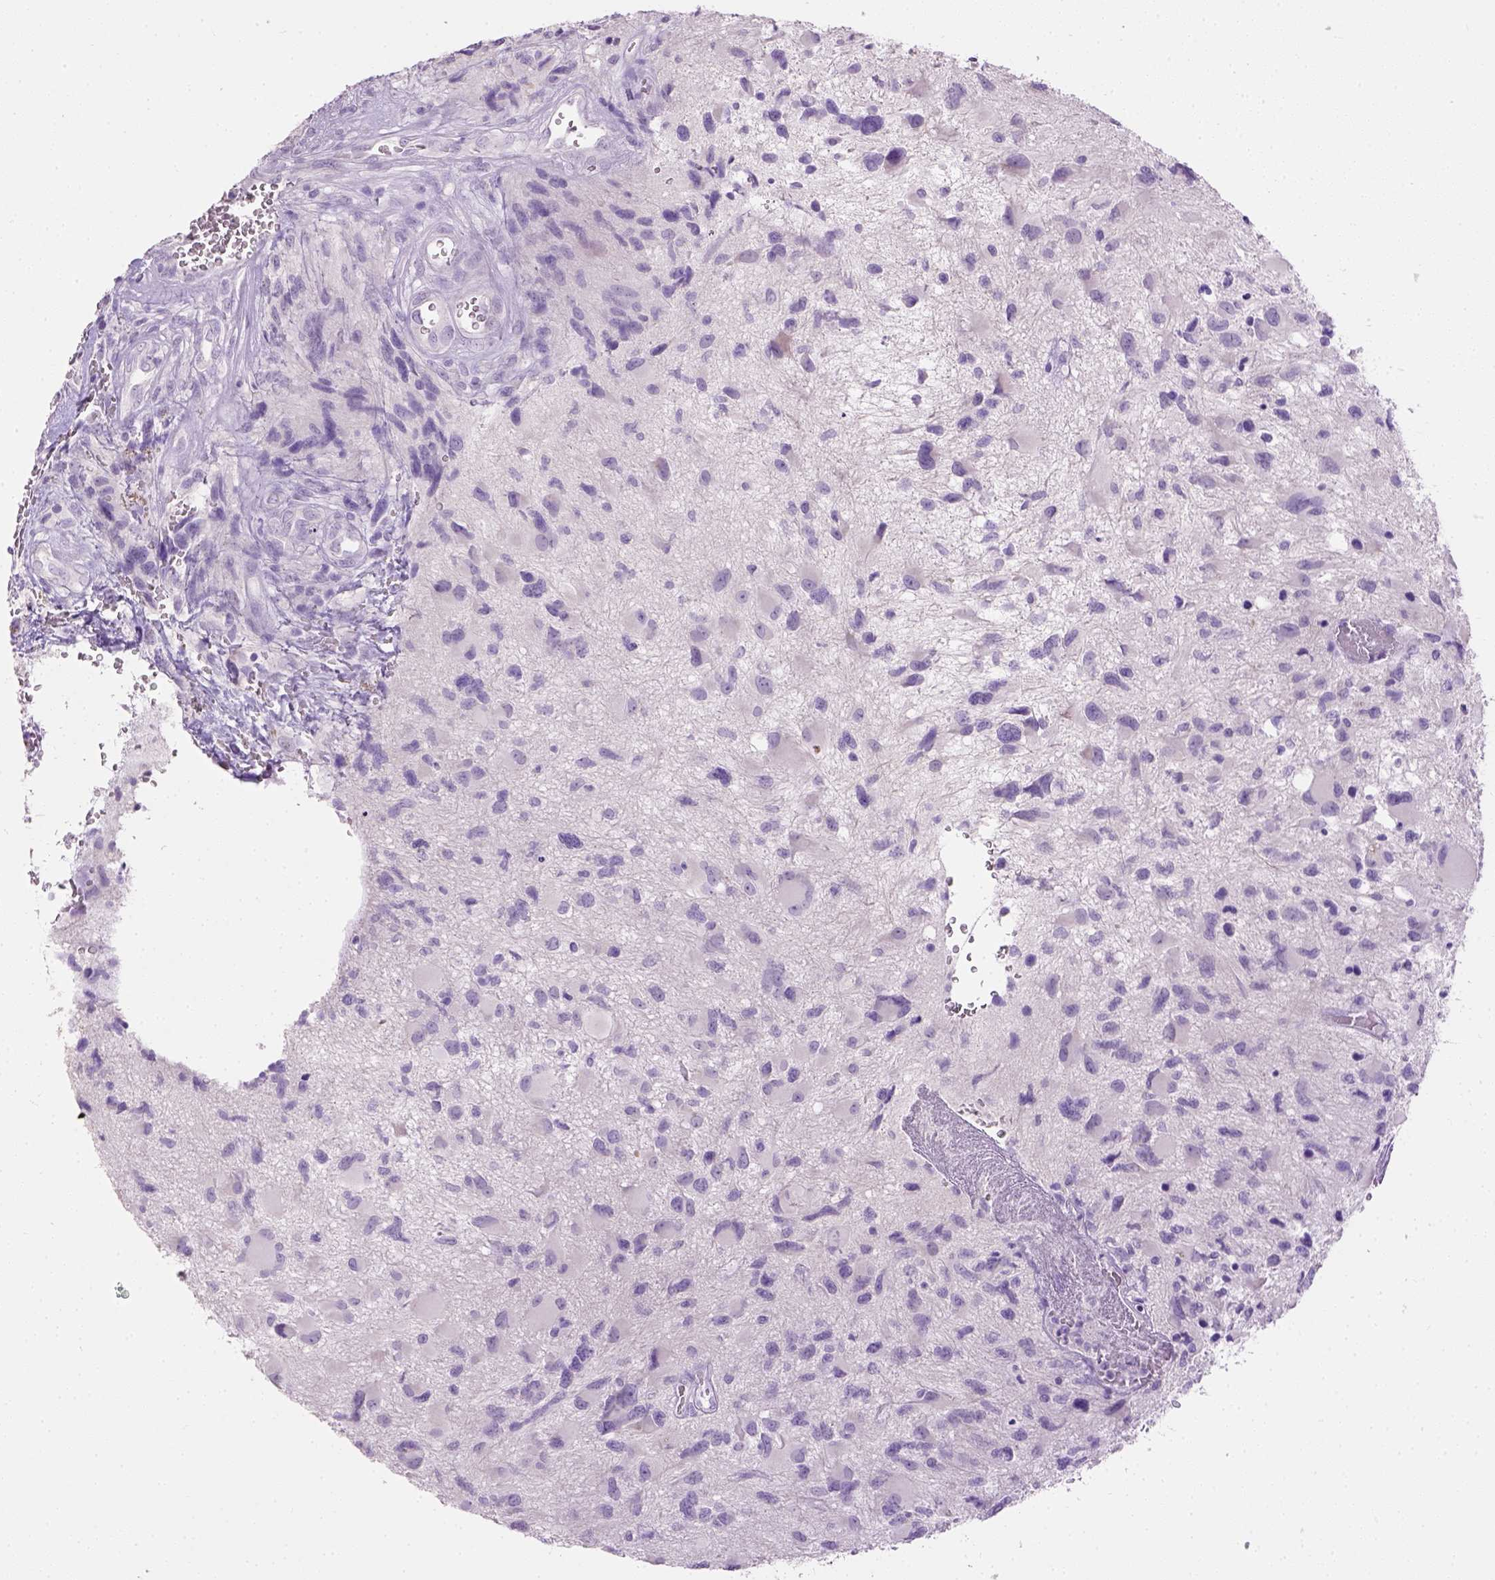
{"staining": {"intensity": "negative", "quantity": "none", "location": "none"}, "tissue": "glioma", "cell_type": "Tumor cells", "image_type": "cancer", "snomed": [{"axis": "morphology", "description": "Glioma, malignant, NOS"}, {"axis": "morphology", "description": "Glioma, malignant, High grade"}, {"axis": "topography", "description": "Brain"}], "caption": "An image of human glioma is negative for staining in tumor cells.", "gene": "CYP24A1", "patient": {"sex": "female", "age": 71}}